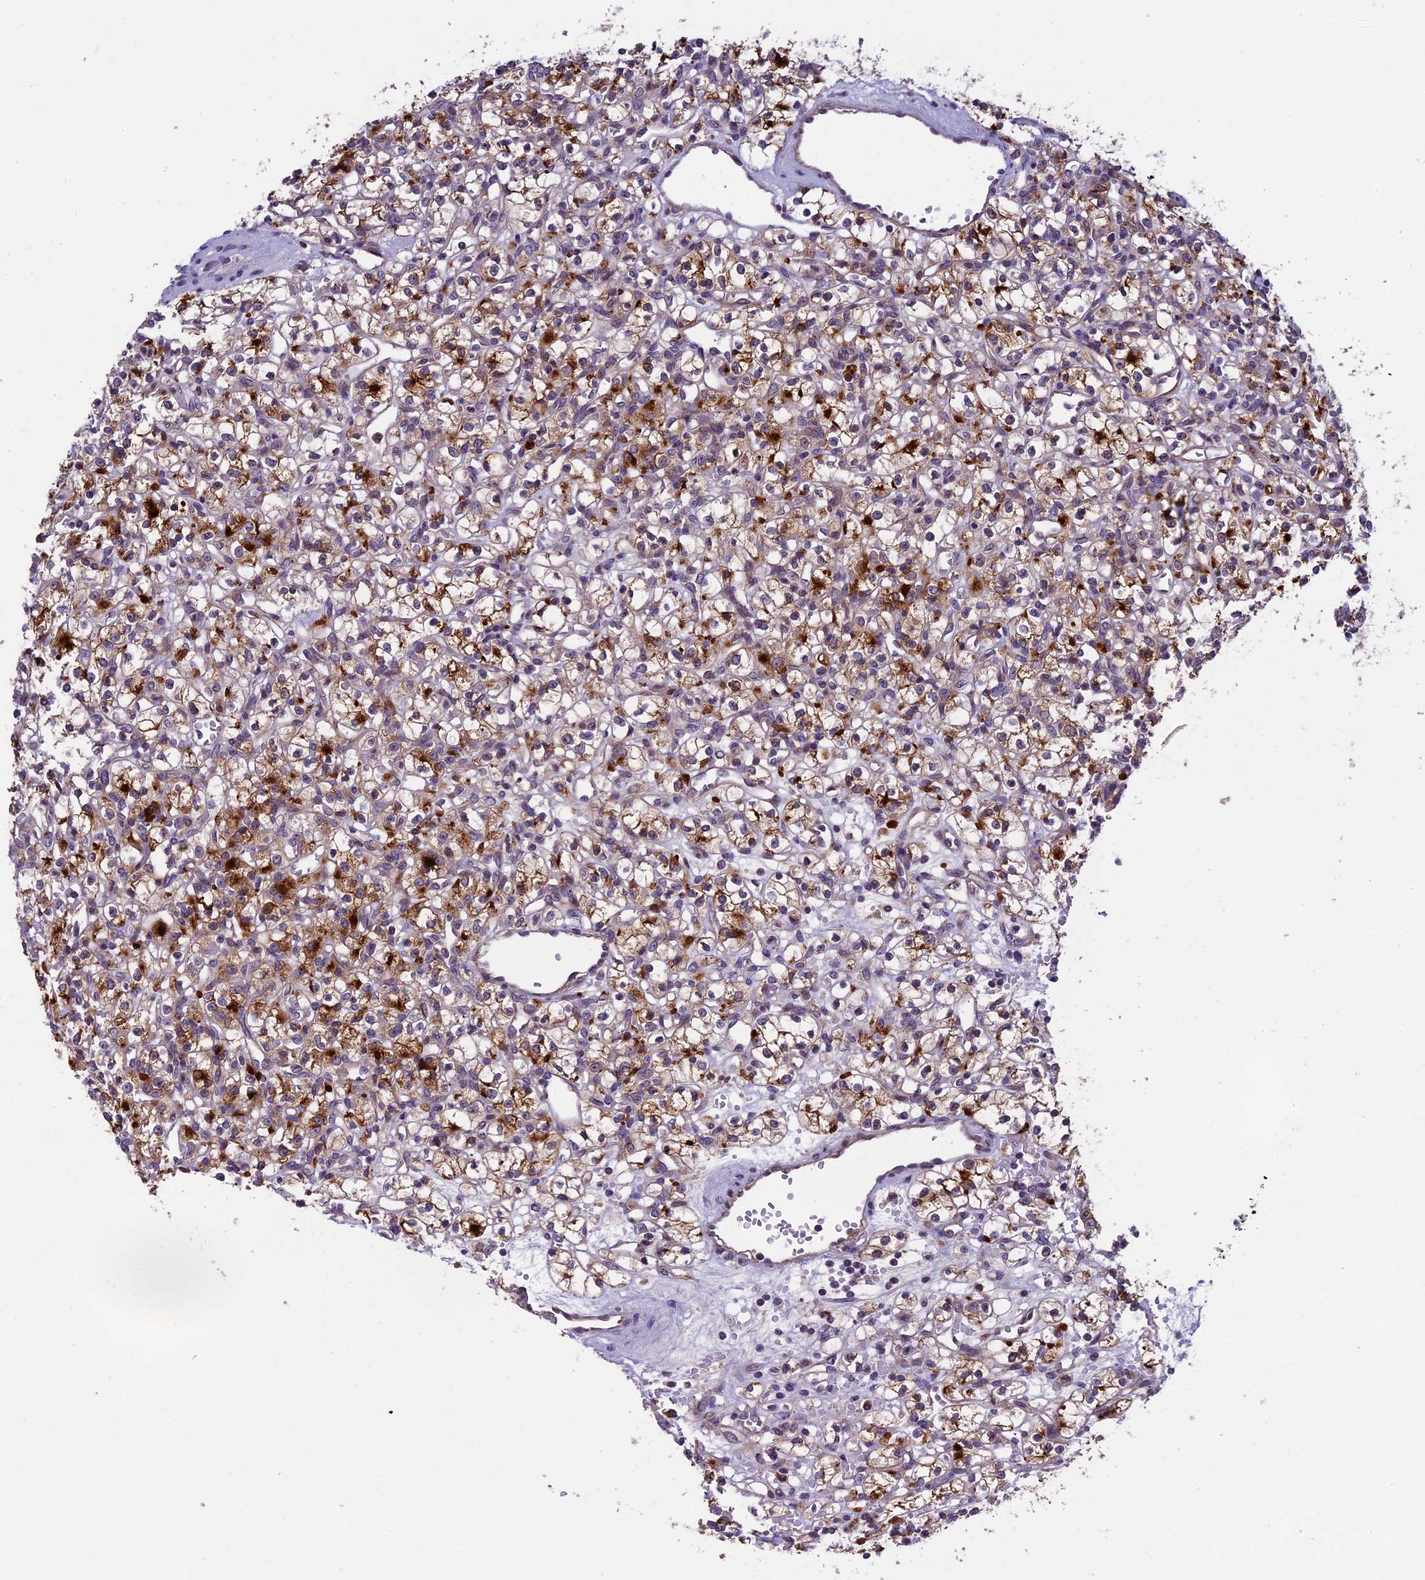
{"staining": {"intensity": "strong", "quantity": "25%-75%", "location": "cytoplasmic/membranous"}, "tissue": "renal cancer", "cell_type": "Tumor cells", "image_type": "cancer", "snomed": [{"axis": "morphology", "description": "Adenocarcinoma, NOS"}, {"axis": "topography", "description": "Kidney"}], "caption": "About 25%-75% of tumor cells in renal cancer (adenocarcinoma) show strong cytoplasmic/membranous protein positivity as visualized by brown immunohistochemical staining.", "gene": "ABCC10", "patient": {"sex": "female", "age": 59}}